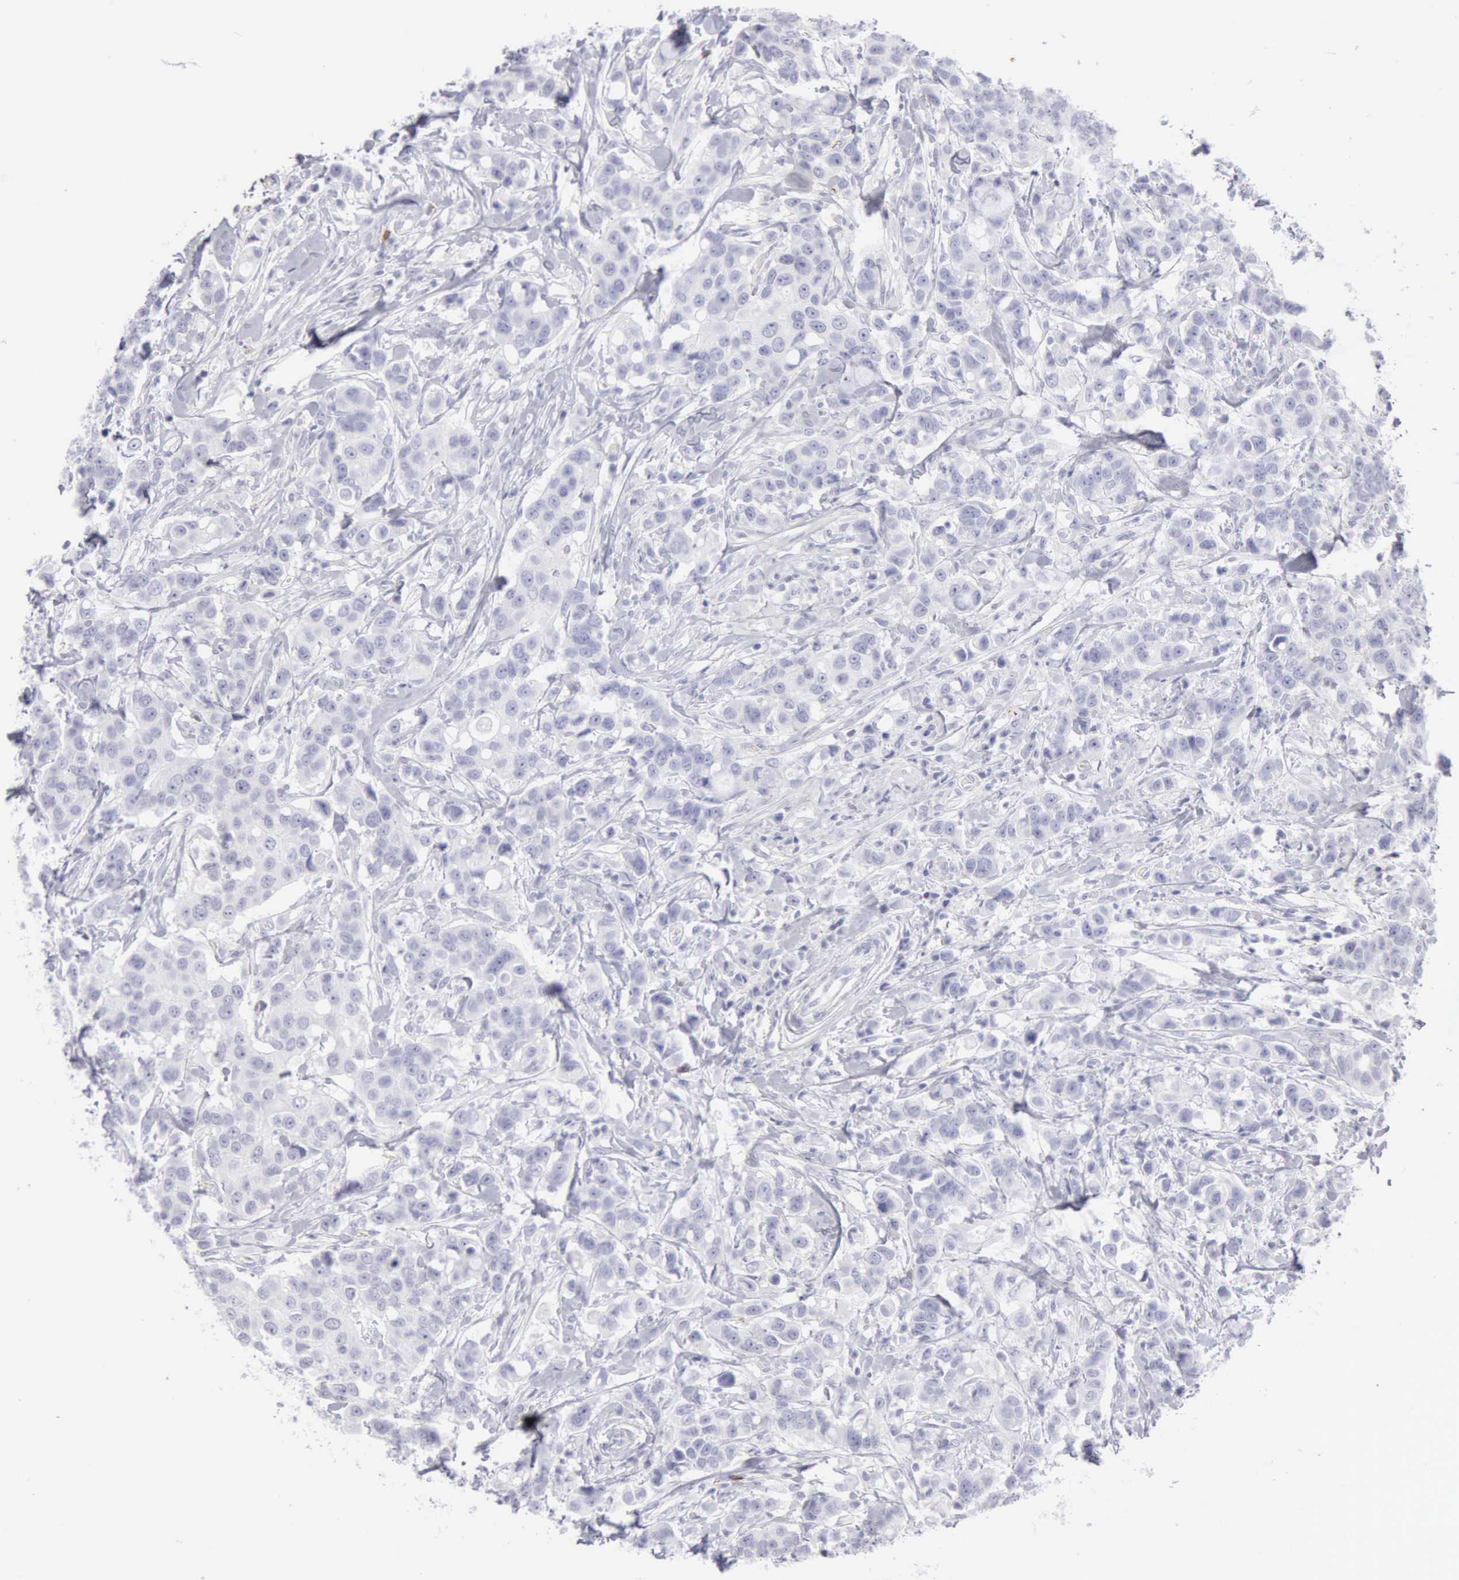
{"staining": {"intensity": "negative", "quantity": "none", "location": "none"}, "tissue": "breast cancer", "cell_type": "Tumor cells", "image_type": "cancer", "snomed": [{"axis": "morphology", "description": "Duct carcinoma"}, {"axis": "topography", "description": "Breast"}], "caption": "This is an IHC micrograph of infiltrating ductal carcinoma (breast). There is no positivity in tumor cells.", "gene": "NCAM1", "patient": {"sex": "female", "age": 27}}